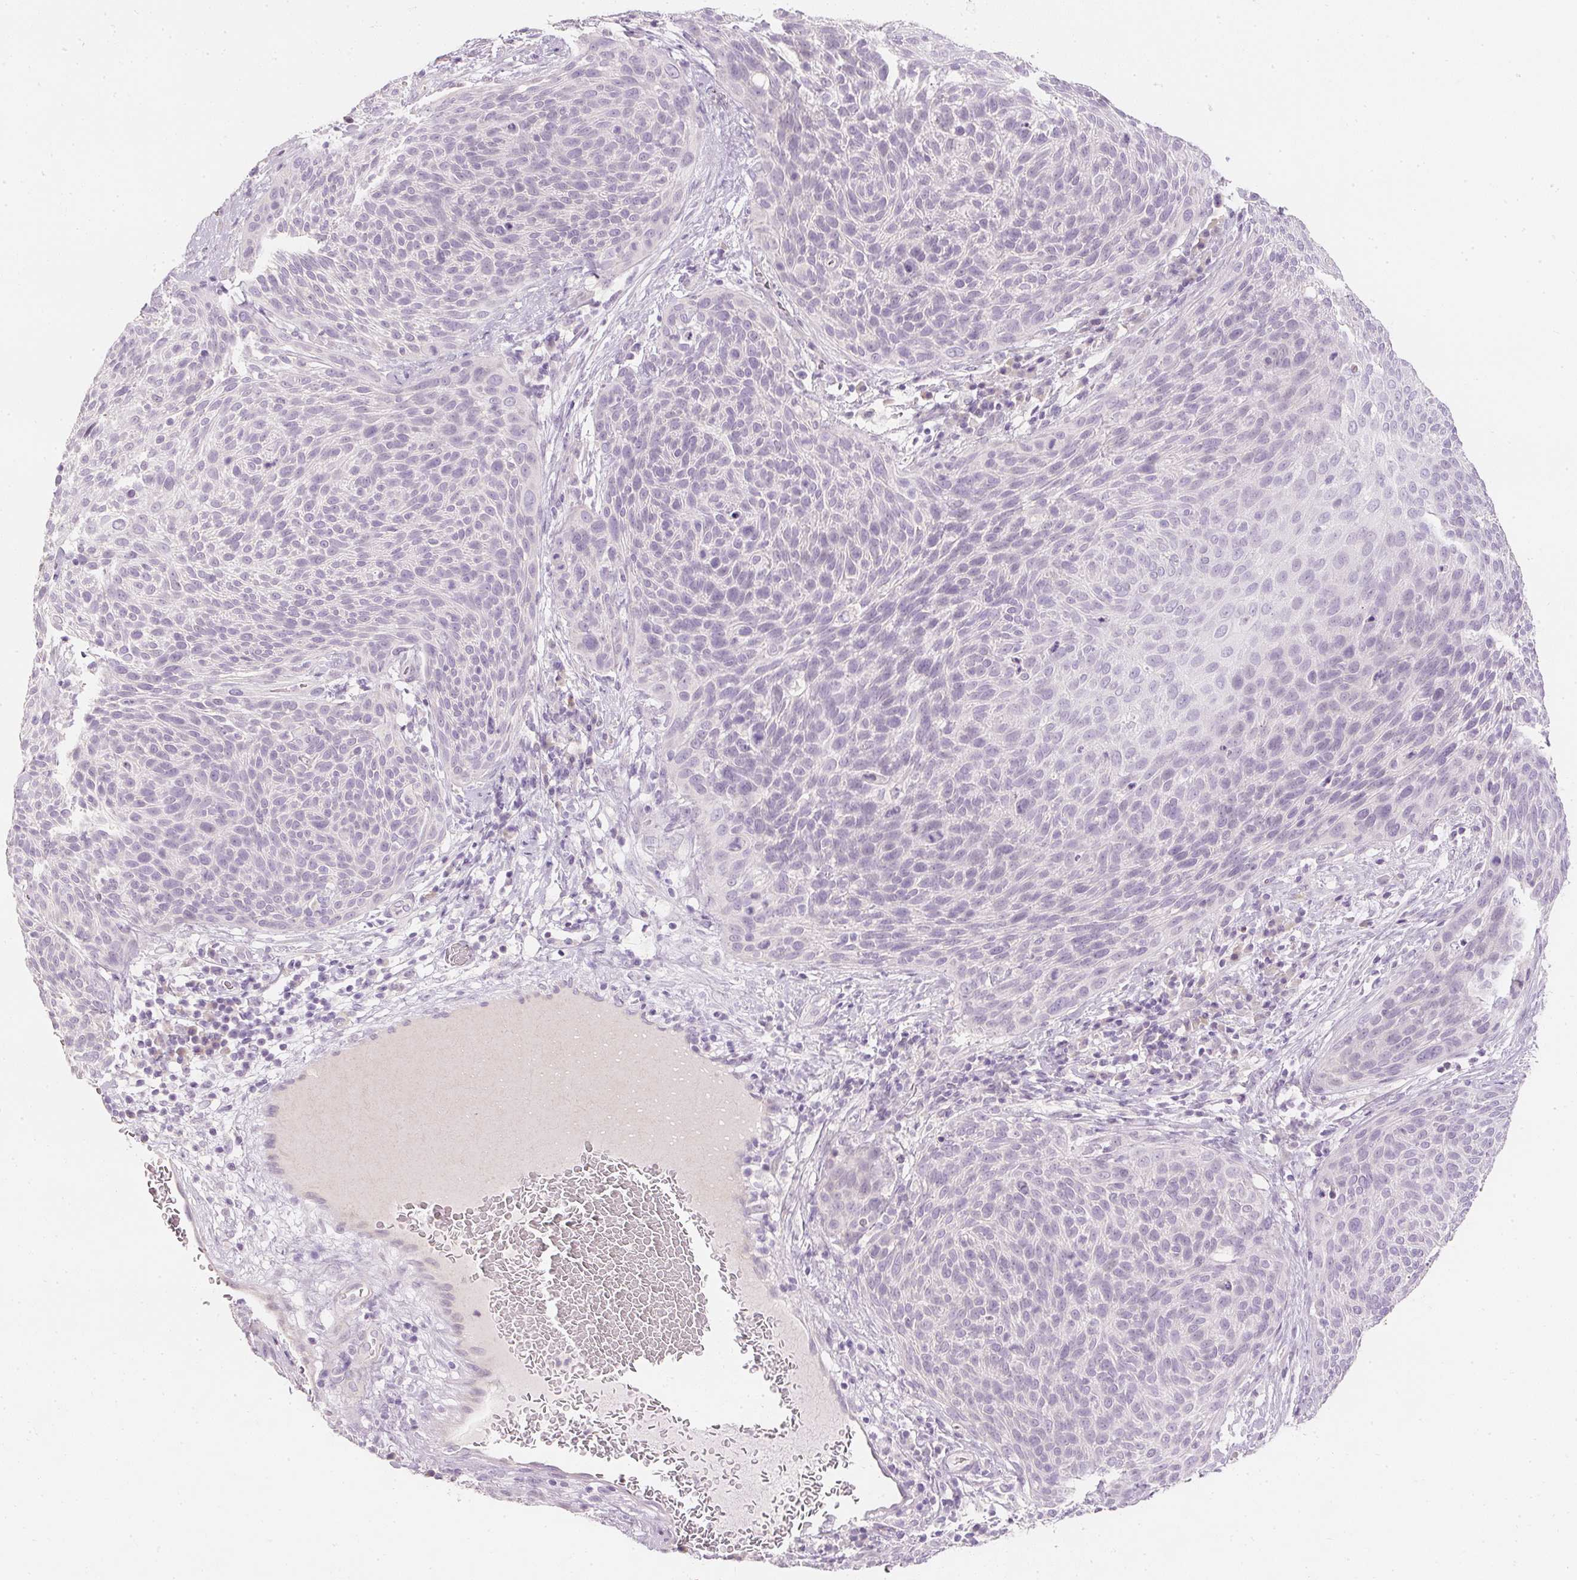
{"staining": {"intensity": "negative", "quantity": "none", "location": "none"}, "tissue": "cervical cancer", "cell_type": "Tumor cells", "image_type": "cancer", "snomed": [{"axis": "morphology", "description": "Squamous cell carcinoma, NOS"}, {"axis": "topography", "description": "Cervix"}], "caption": "Immunohistochemical staining of cervical cancer demonstrates no significant positivity in tumor cells. Nuclei are stained in blue.", "gene": "ELAVL3", "patient": {"sex": "female", "age": 31}}